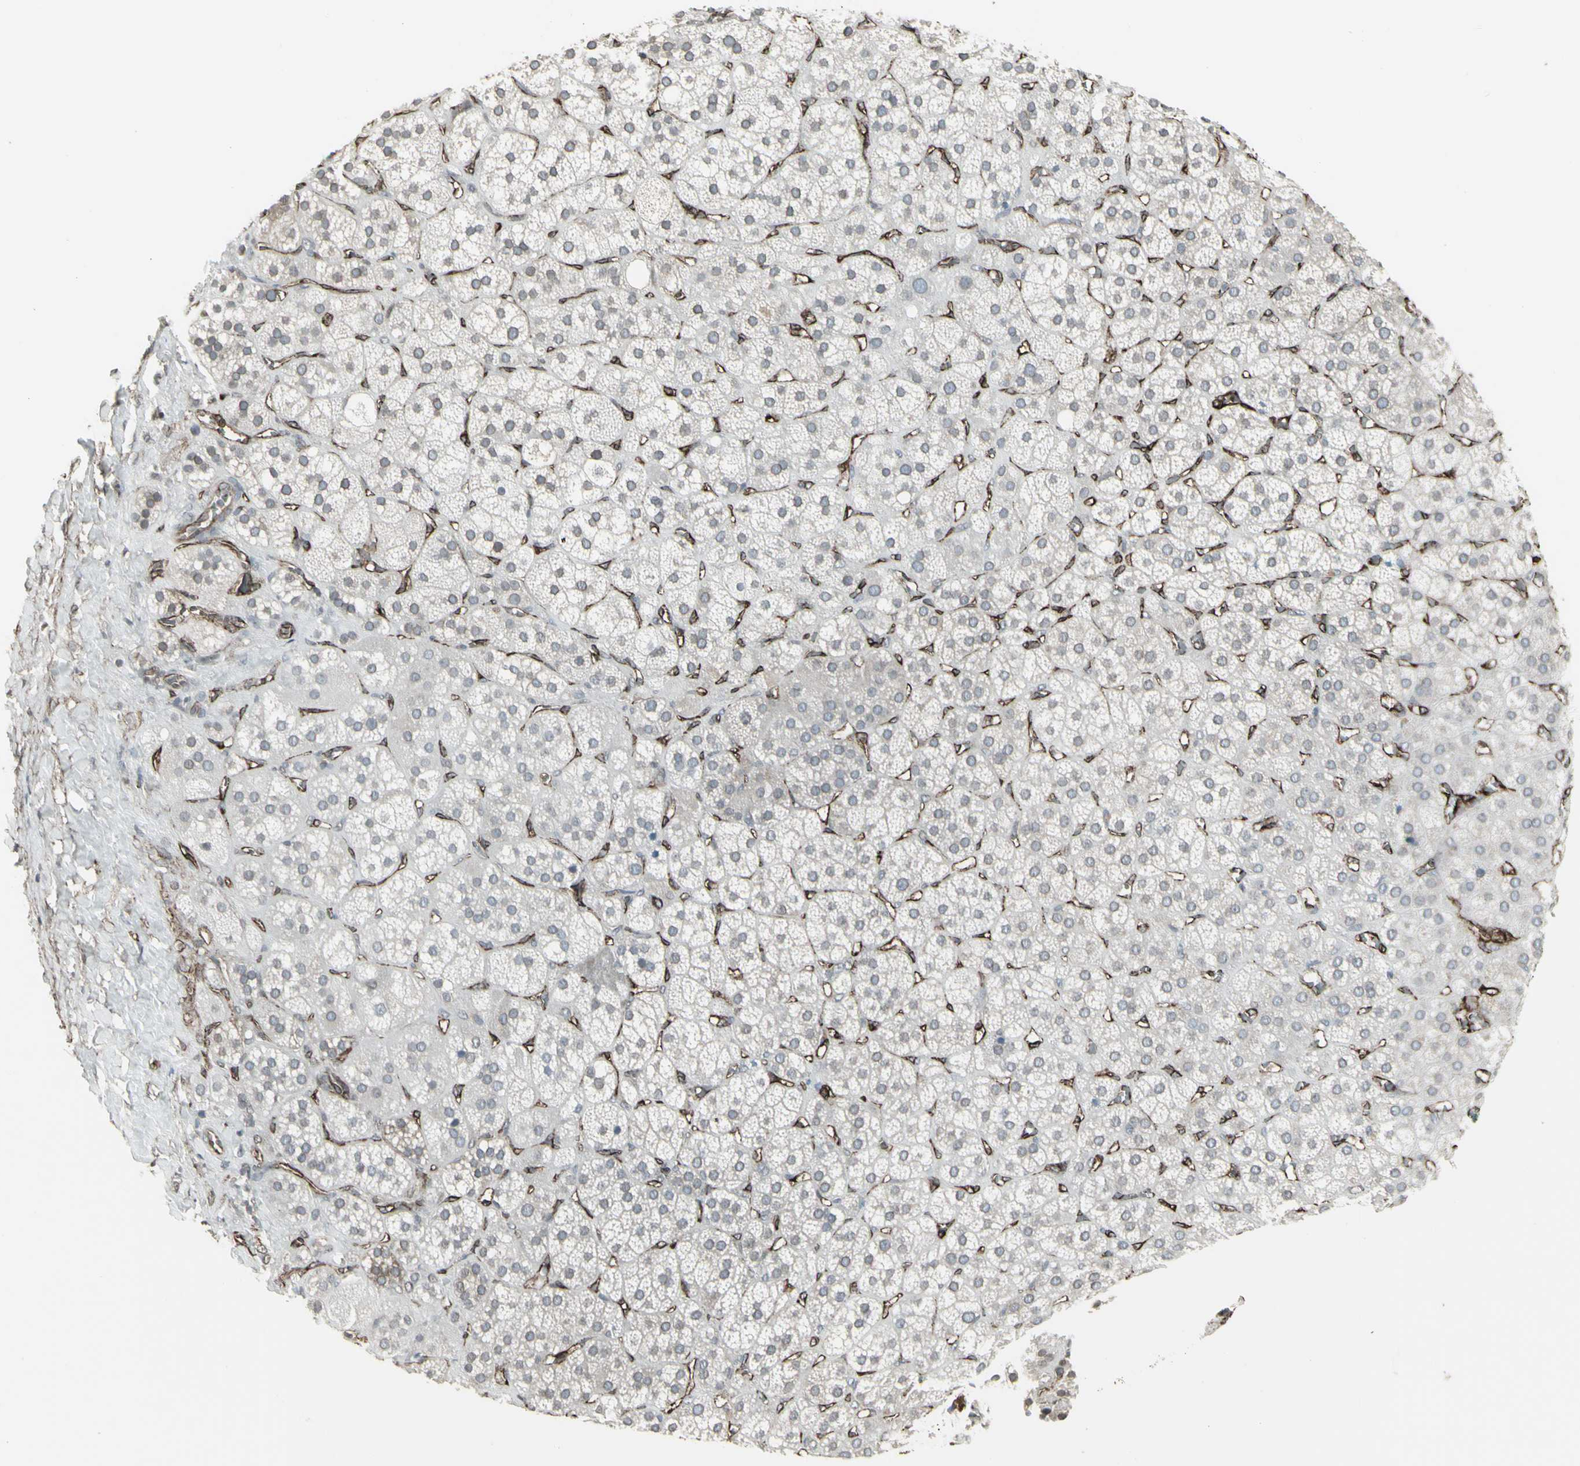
{"staining": {"intensity": "weak", "quantity": ">75%", "location": "cytoplasmic/membranous,nuclear"}, "tissue": "adrenal gland", "cell_type": "Glandular cells", "image_type": "normal", "snomed": [{"axis": "morphology", "description": "Normal tissue, NOS"}, {"axis": "topography", "description": "Adrenal gland"}], "caption": "Immunohistochemistry of unremarkable human adrenal gland displays low levels of weak cytoplasmic/membranous,nuclear expression in about >75% of glandular cells.", "gene": "DTX3L", "patient": {"sex": "female", "age": 71}}